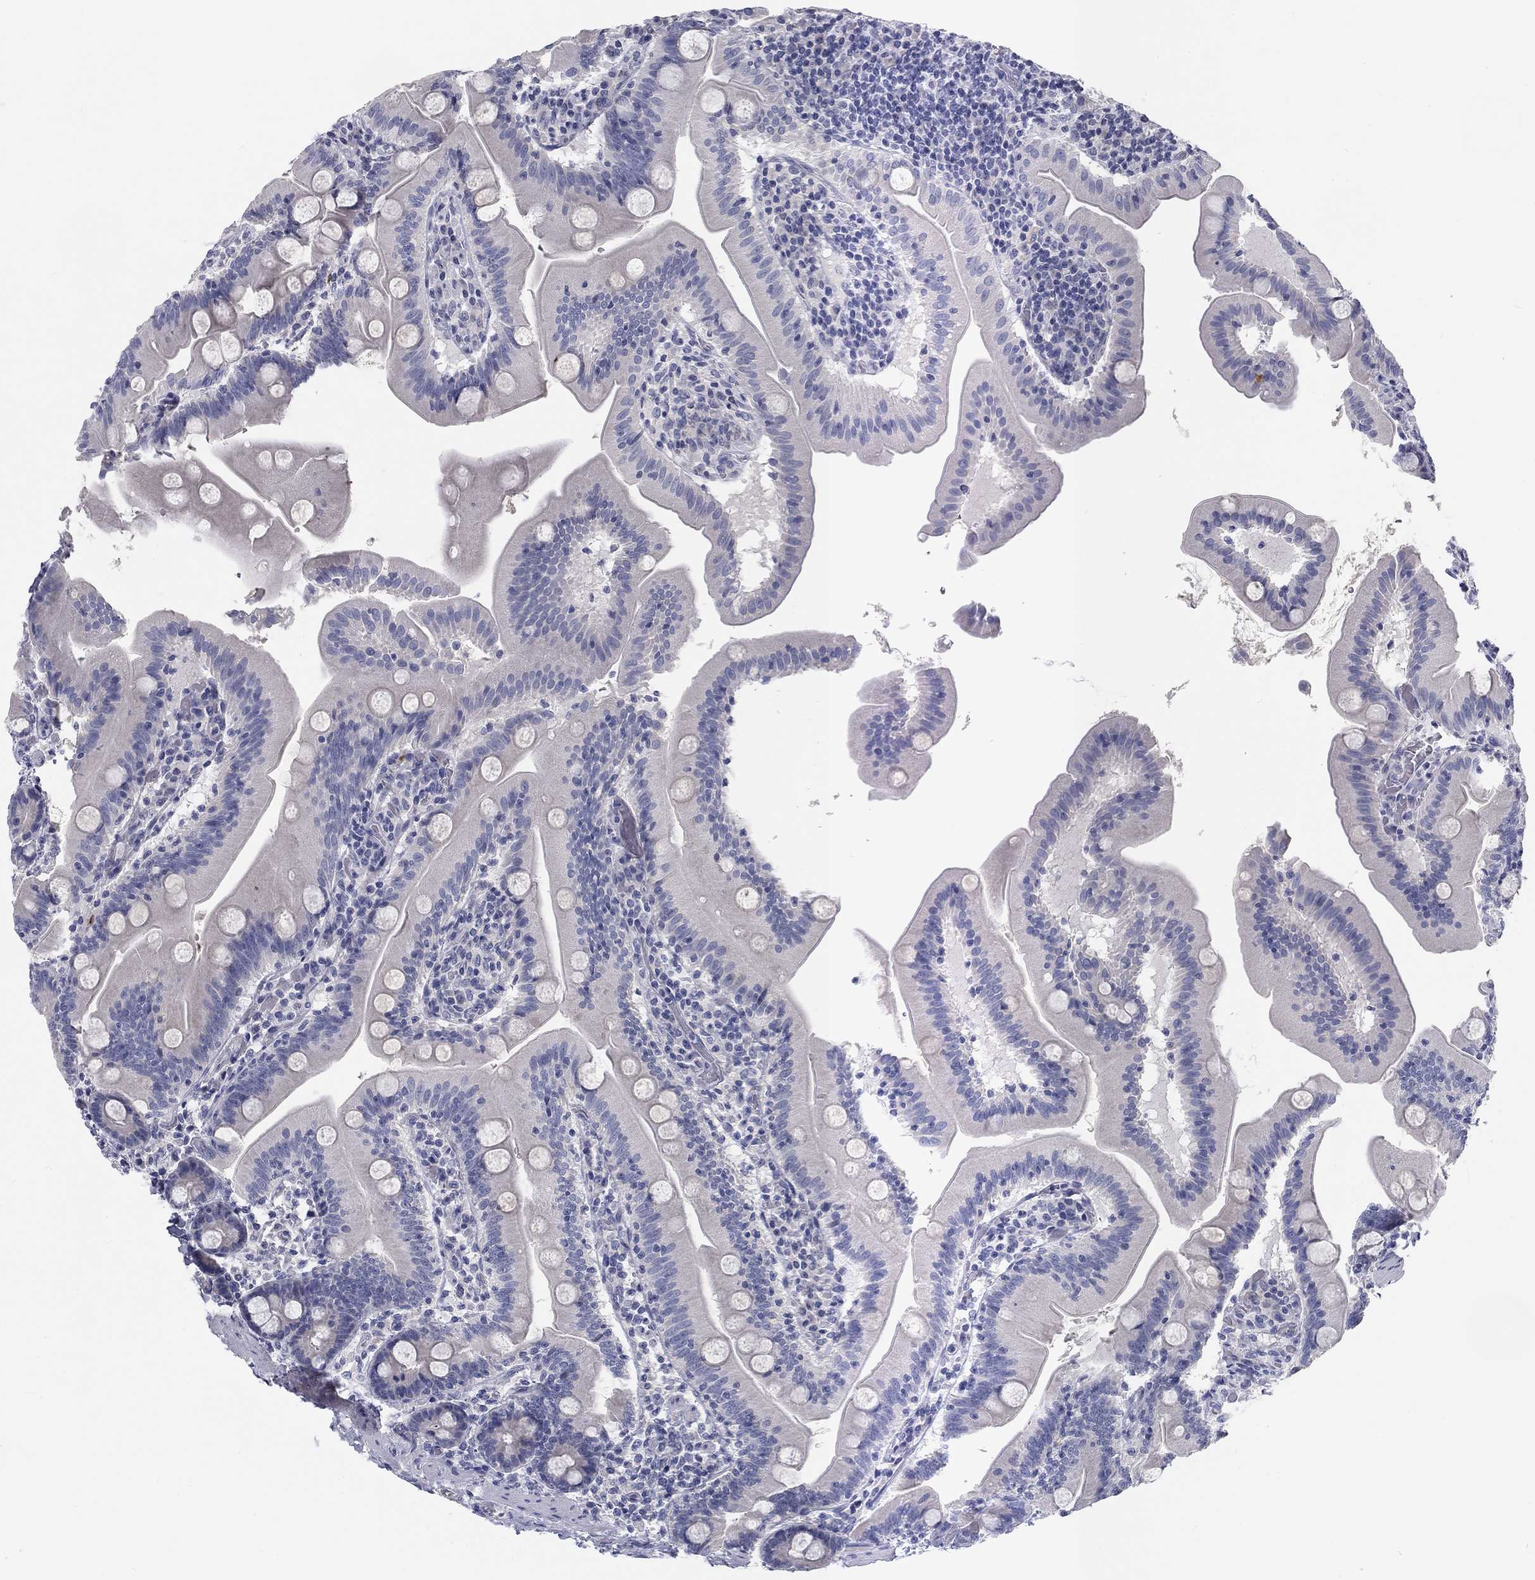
{"staining": {"intensity": "negative", "quantity": "none", "location": "none"}, "tissue": "small intestine", "cell_type": "Glandular cells", "image_type": "normal", "snomed": [{"axis": "morphology", "description": "Normal tissue, NOS"}, {"axis": "topography", "description": "Small intestine"}], "caption": "DAB immunohistochemical staining of normal small intestine displays no significant staining in glandular cells. The staining was performed using DAB (3,3'-diaminobenzidine) to visualize the protein expression in brown, while the nuclei were stained in blue with hematoxylin (Magnification: 20x).", "gene": "CALB1", "patient": {"sex": "male", "age": 37}}